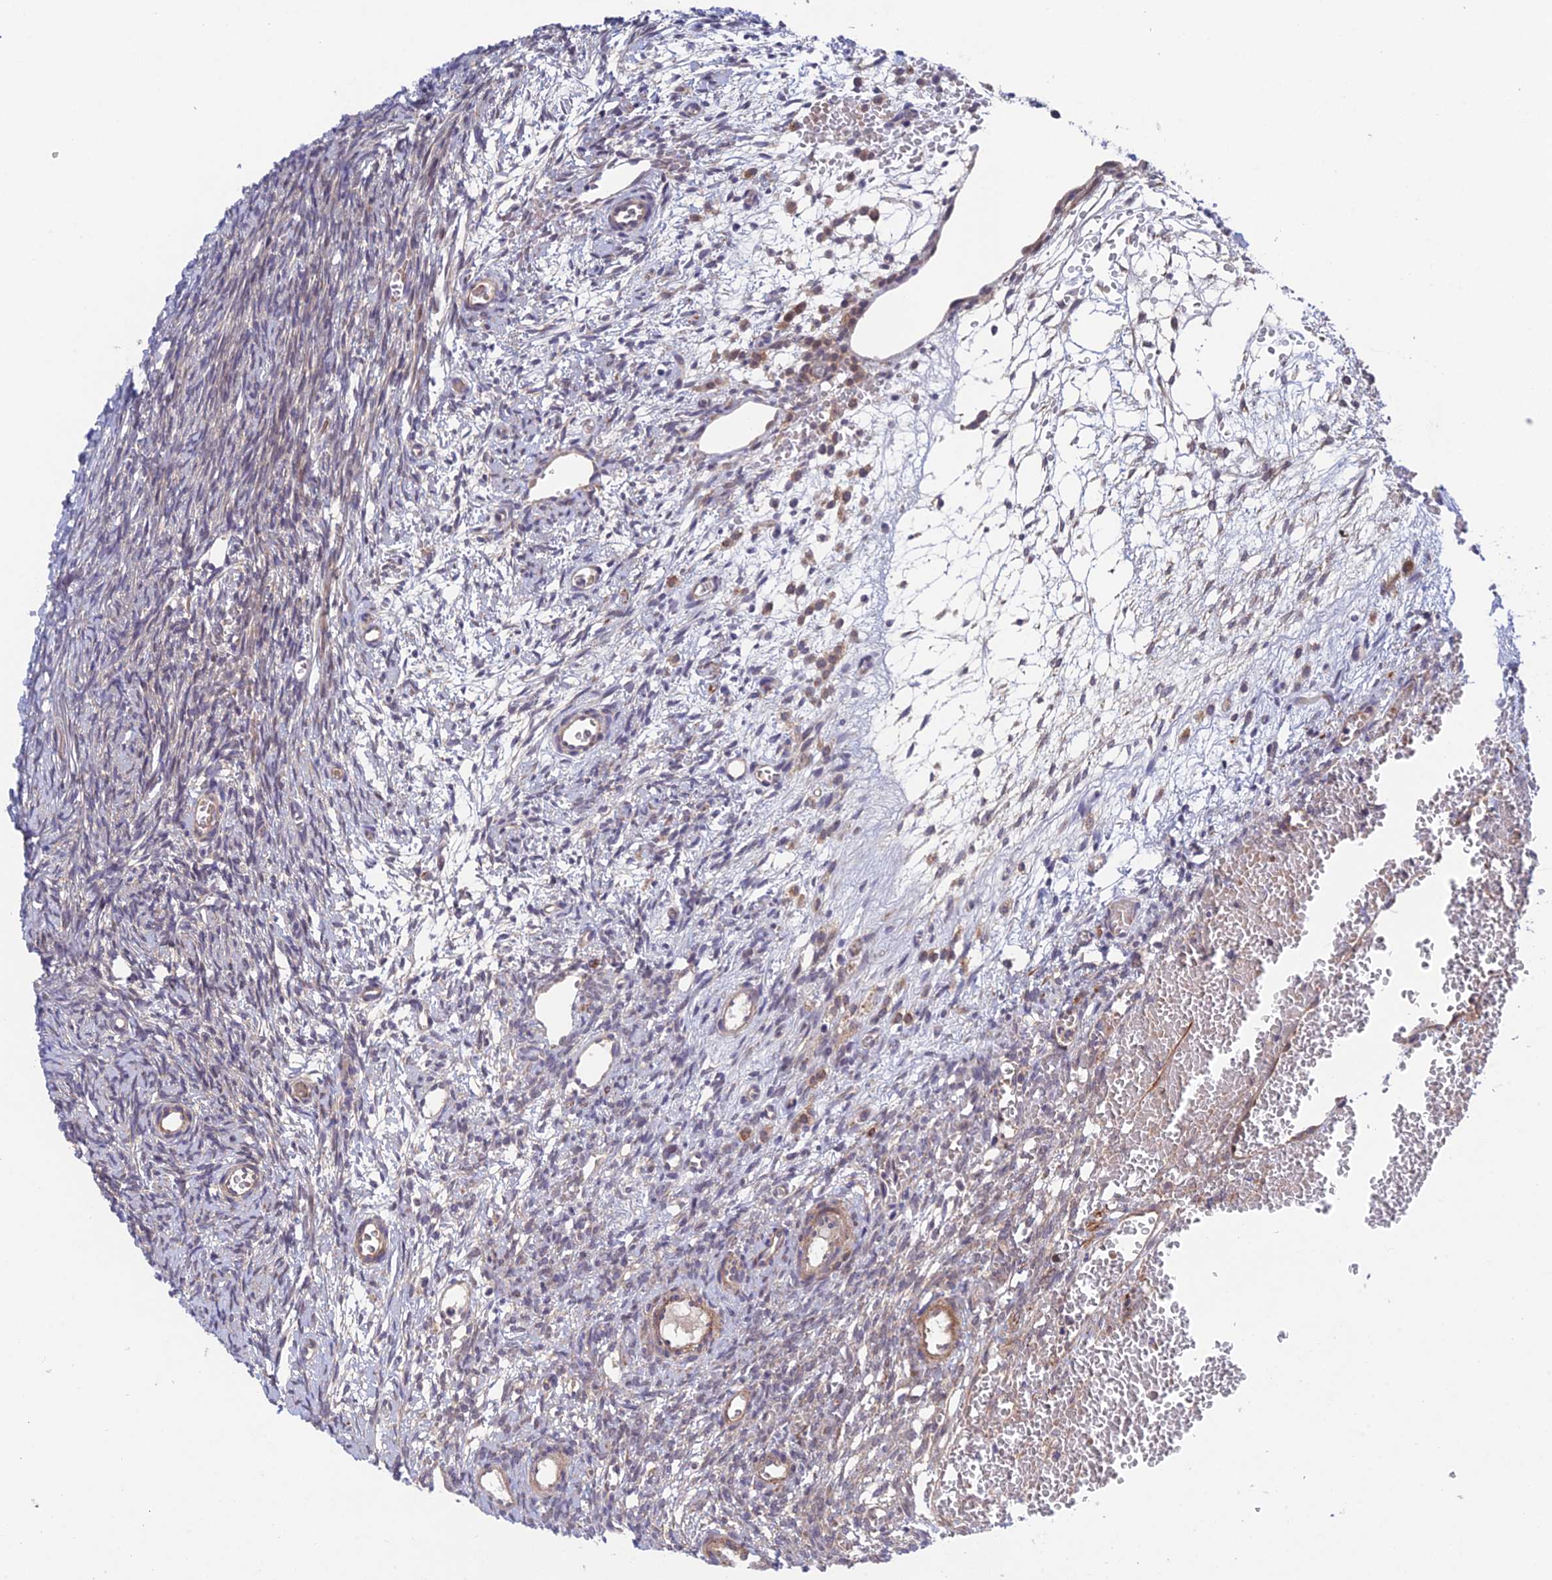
{"staining": {"intensity": "weak", "quantity": "<25%", "location": "cytoplasmic/membranous"}, "tissue": "ovary", "cell_type": "Ovarian stroma cells", "image_type": "normal", "snomed": [{"axis": "morphology", "description": "Normal tissue, NOS"}, {"axis": "topography", "description": "Ovary"}], "caption": "Micrograph shows no significant protein positivity in ovarian stroma cells of unremarkable ovary.", "gene": "UROS", "patient": {"sex": "female", "age": 39}}